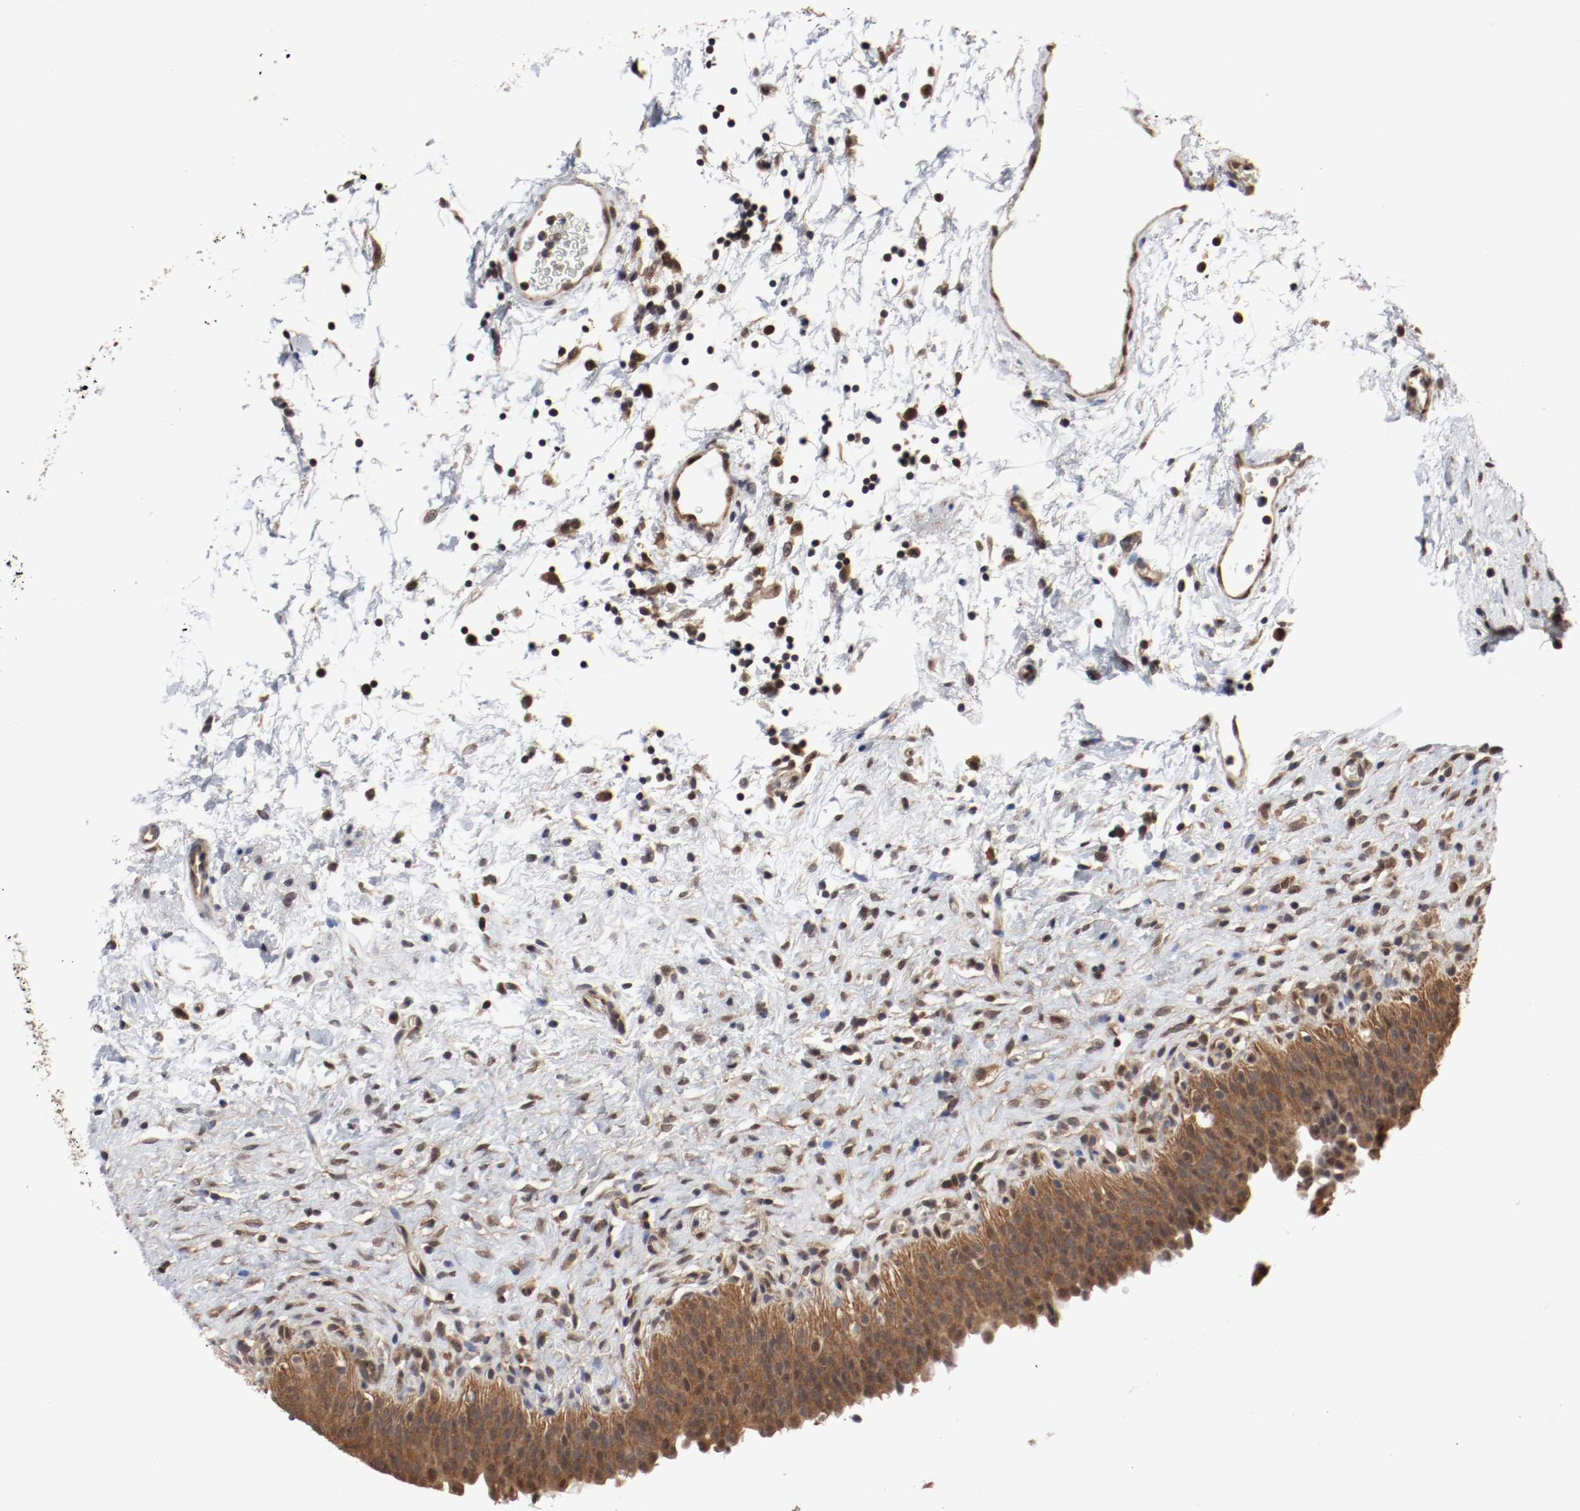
{"staining": {"intensity": "moderate", "quantity": ">75%", "location": "cytoplasmic/membranous,nuclear"}, "tissue": "urinary bladder", "cell_type": "Urothelial cells", "image_type": "normal", "snomed": [{"axis": "morphology", "description": "Normal tissue, NOS"}, {"axis": "topography", "description": "Urinary bladder"}], "caption": "Urothelial cells exhibit medium levels of moderate cytoplasmic/membranous,nuclear positivity in about >75% of cells in unremarkable human urinary bladder.", "gene": "AFG3L2", "patient": {"sex": "male", "age": 51}}